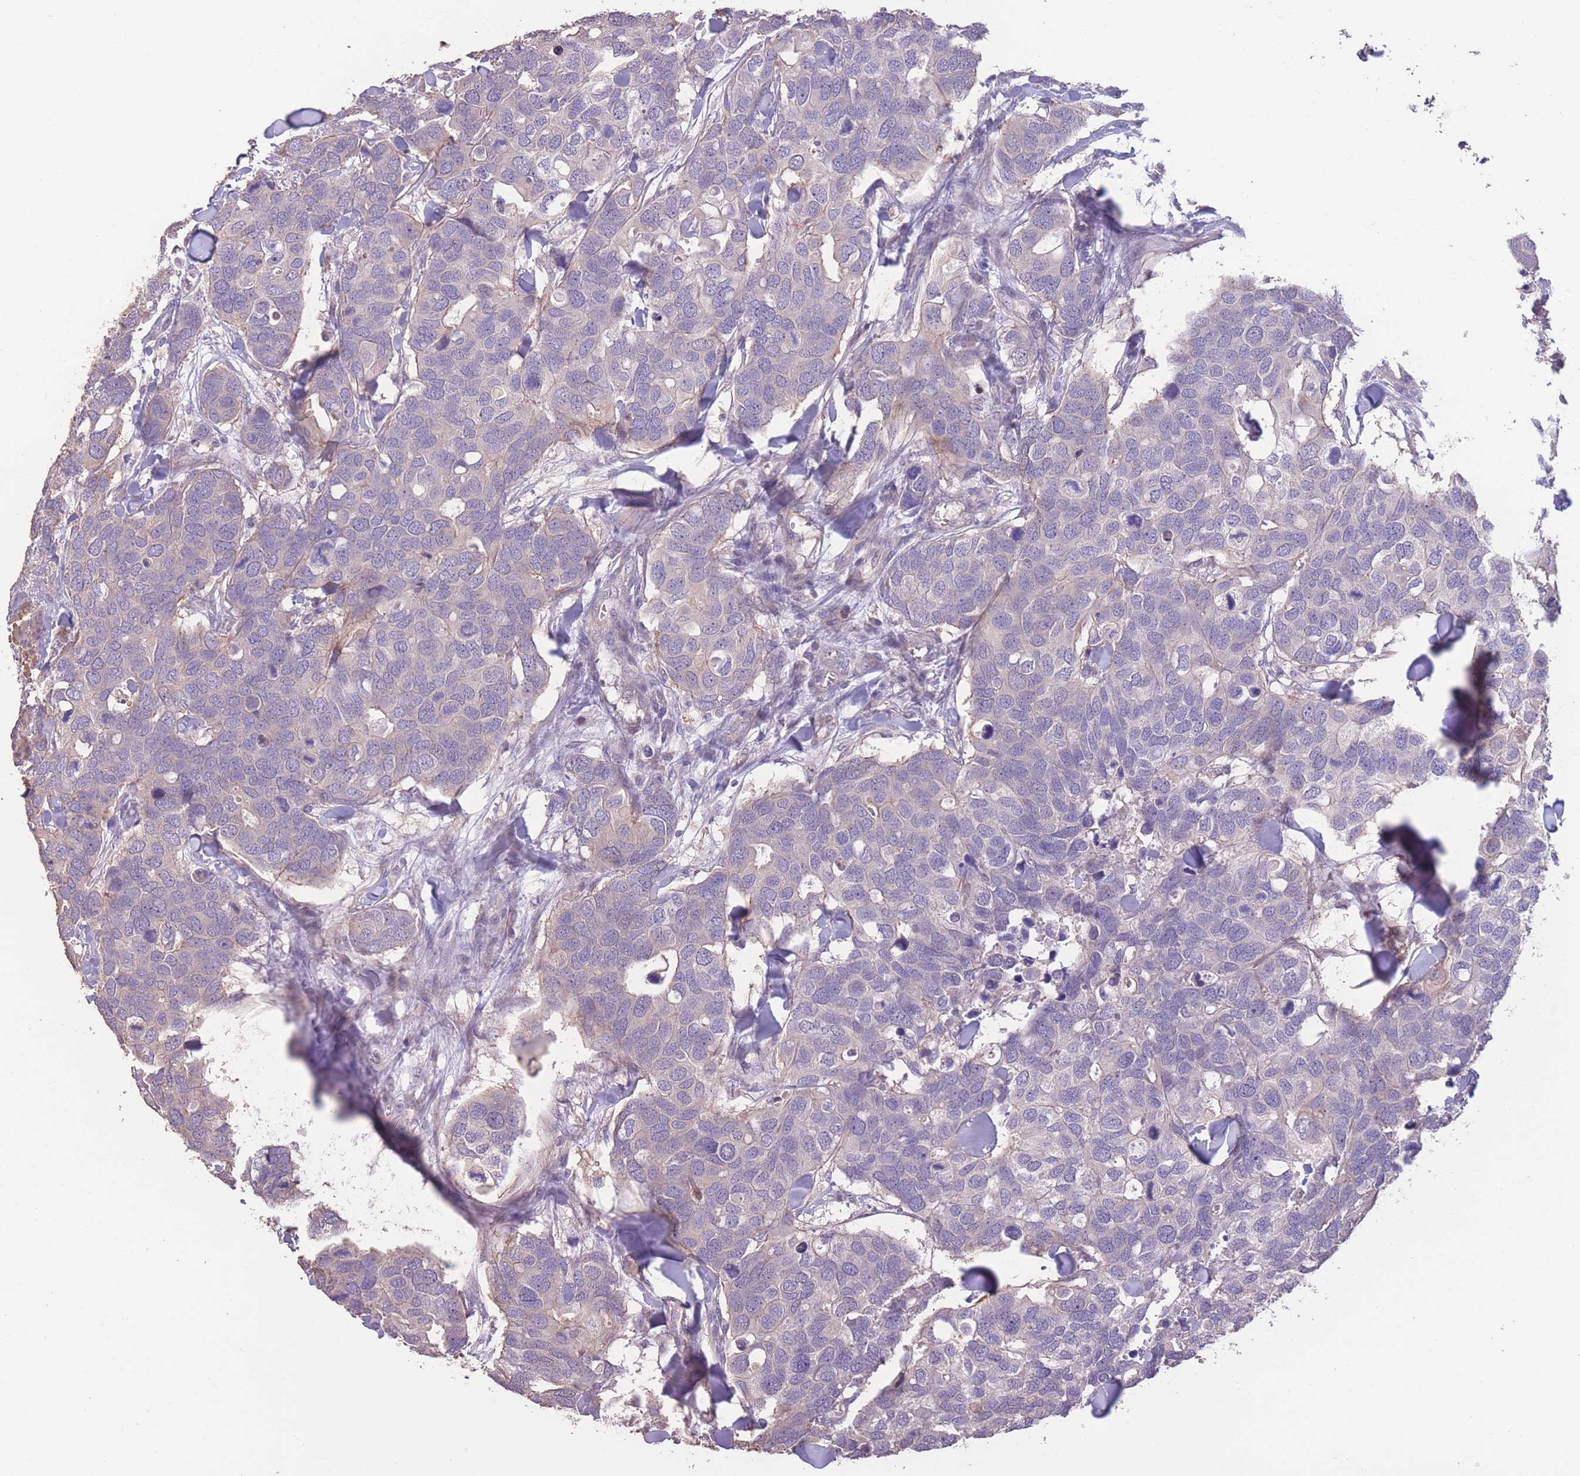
{"staining": {"intensity": "negative", "quantity": "none", "location": "none"}, "tissue": "breast cancer", "cell_type": "Tumor cells", "image_type": "cancer", "snomed": [{"axis": "morphology", "description": "Duct carcinoma"}, {"axis": "topography", "description": "Breast"}], "caption": "Breast cancer (invasive ductal carcinoma) was stained to show a protein in brown. There is no significant staining in tumor cells.", "gene": "RSPH10B", "patient": {"sex": "female", "age": 83}}